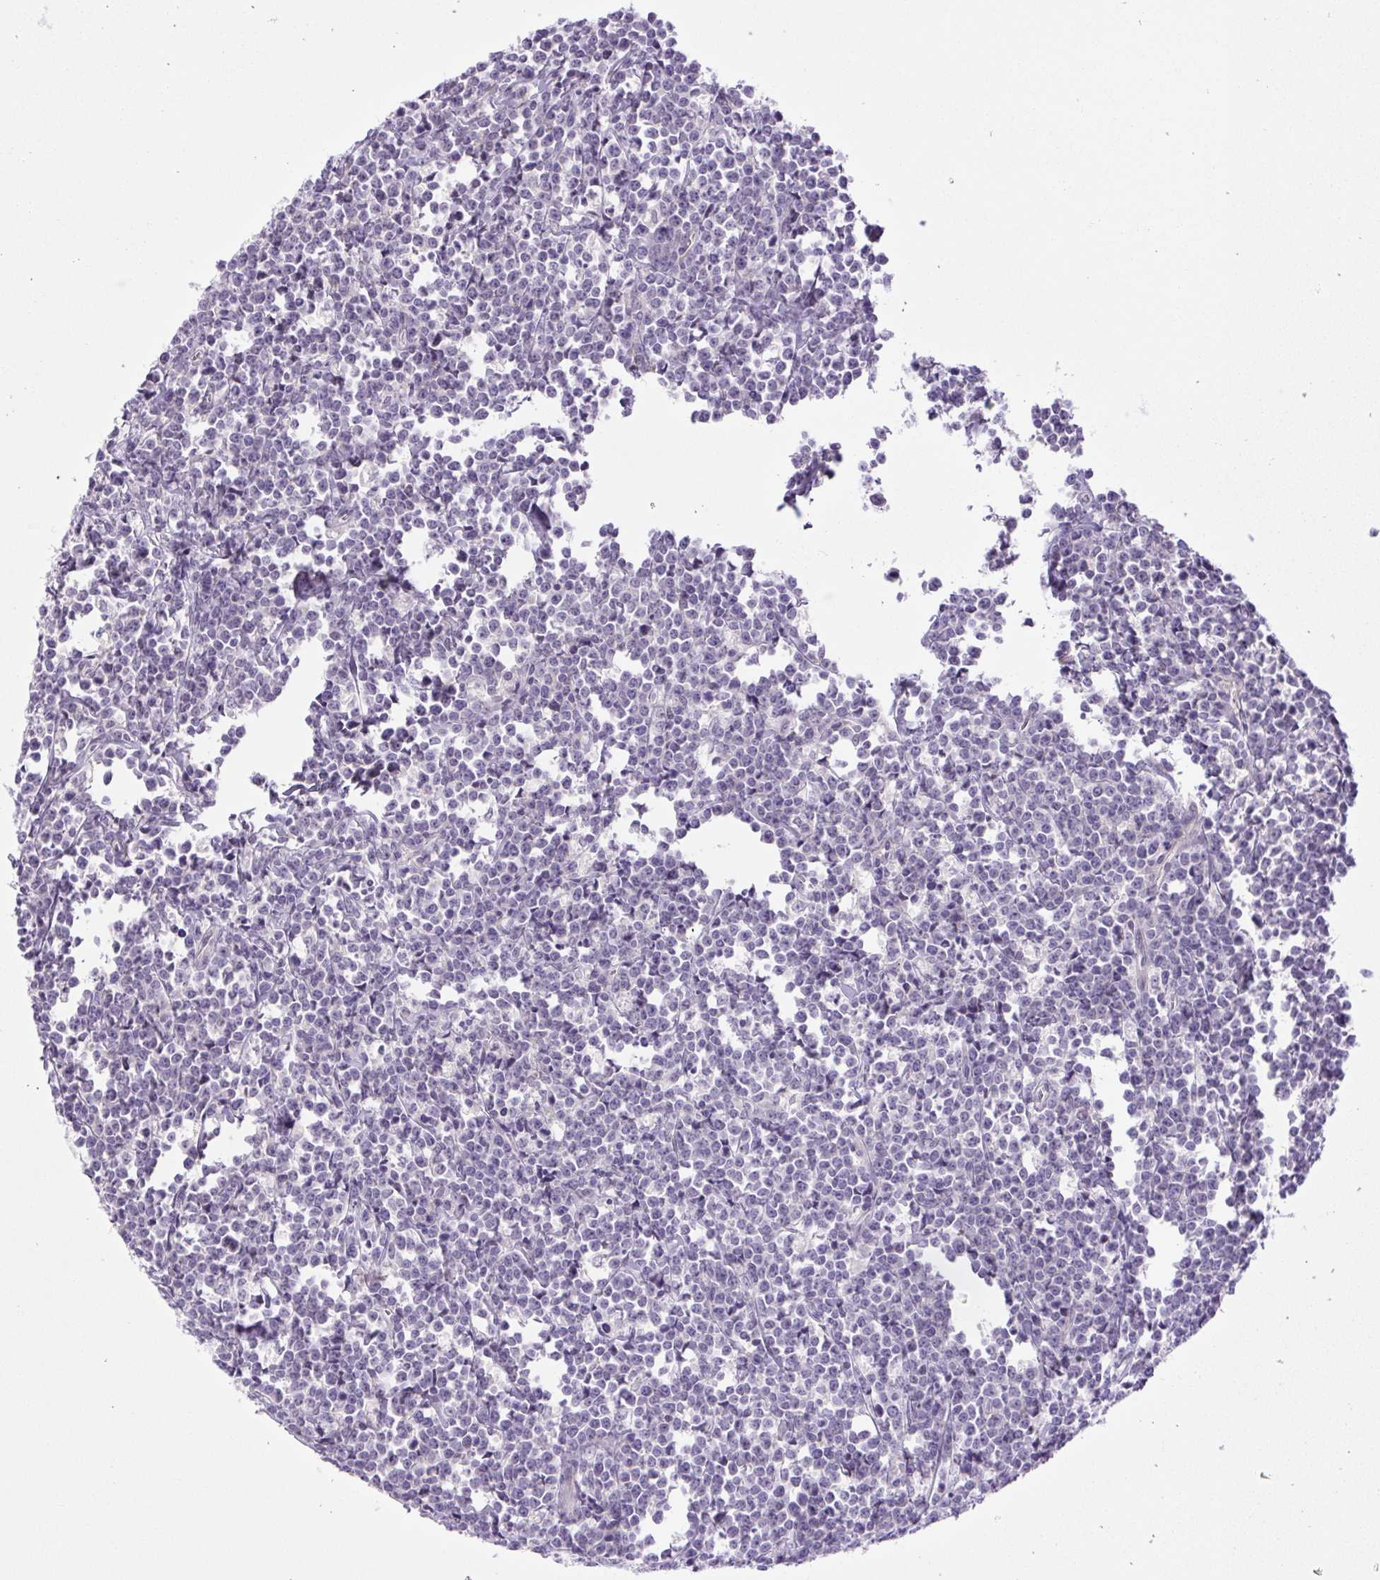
{"staining": {"intensity": "negative", "quantity": "none", "location": "none"}, "tissue": "lymphoma", "cell_type": "Tumor cells", "image_type": "cancer", "snomed": [{"axis": "morphology", "description": "Malignant lymphoma, non-Hodgkin's type, High grade"}, {"axis": "topography", "description": "Small intestine"}], "caption": "High power microscopy micrograph of an immunohistochemistry (IHC) image of lymphoma, revealing no significant positivity in tumor cells.", "gene": "FAM177B", "patient": {"sex": "female", "age": 56}}